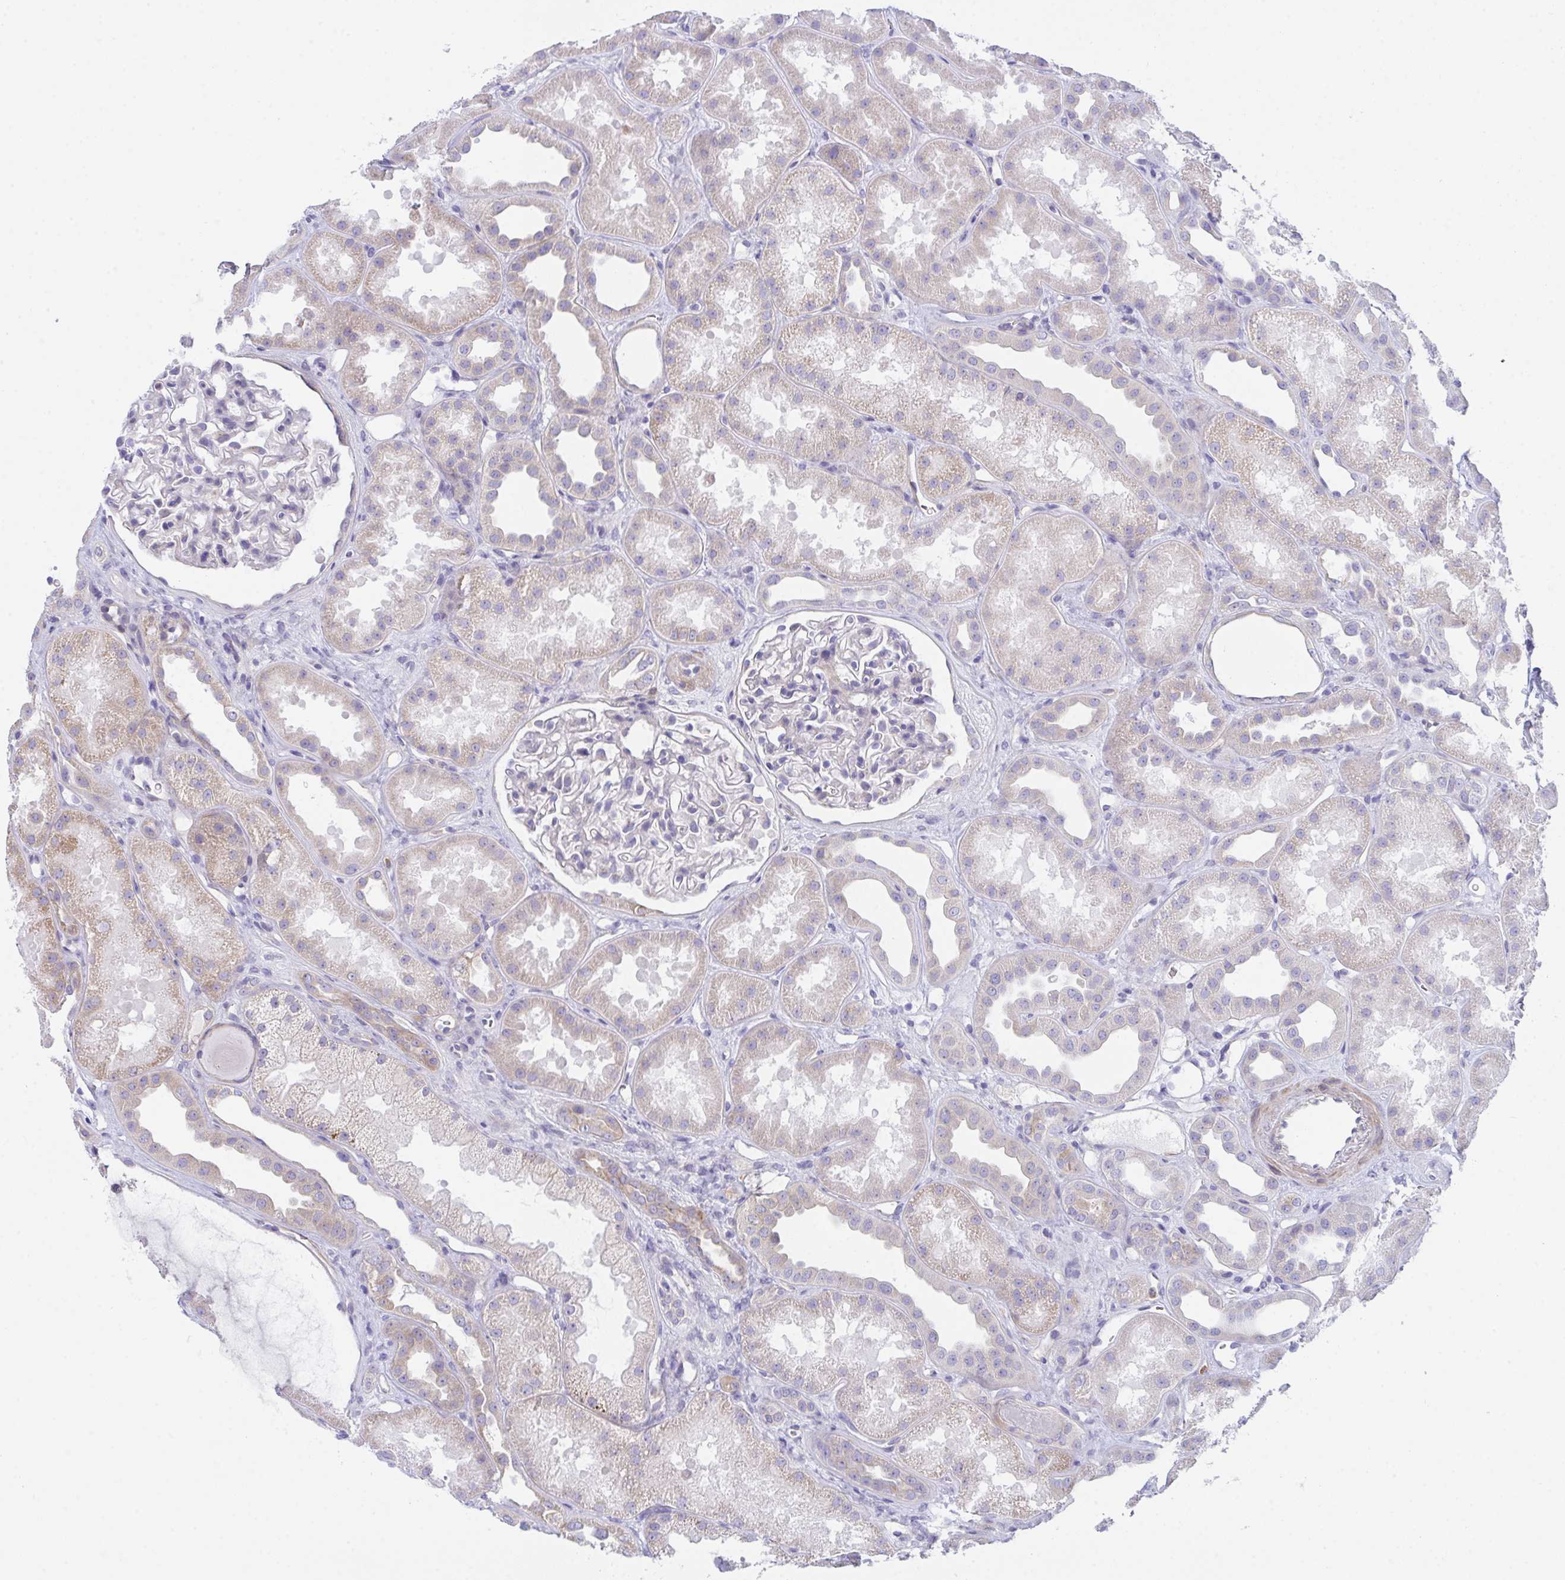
{"staining": {"intensity": "negative", "quantity": "none", "location": "none"}, "tissue": "kidney", "cell_type": "Cells in glomeruli", "image_type": "normal", "snomed": [{"axis": "morphology", "description": "Normal tissue, NOS"}, {"axis": "topography", "description": "Kidney"}], "caption": "Immunohistochemical staining of benign kidney exhibits no significant expression in cells in glomeruli.", "gene": "CEP170B", "patient": {"sex": "male", "age": 61}}